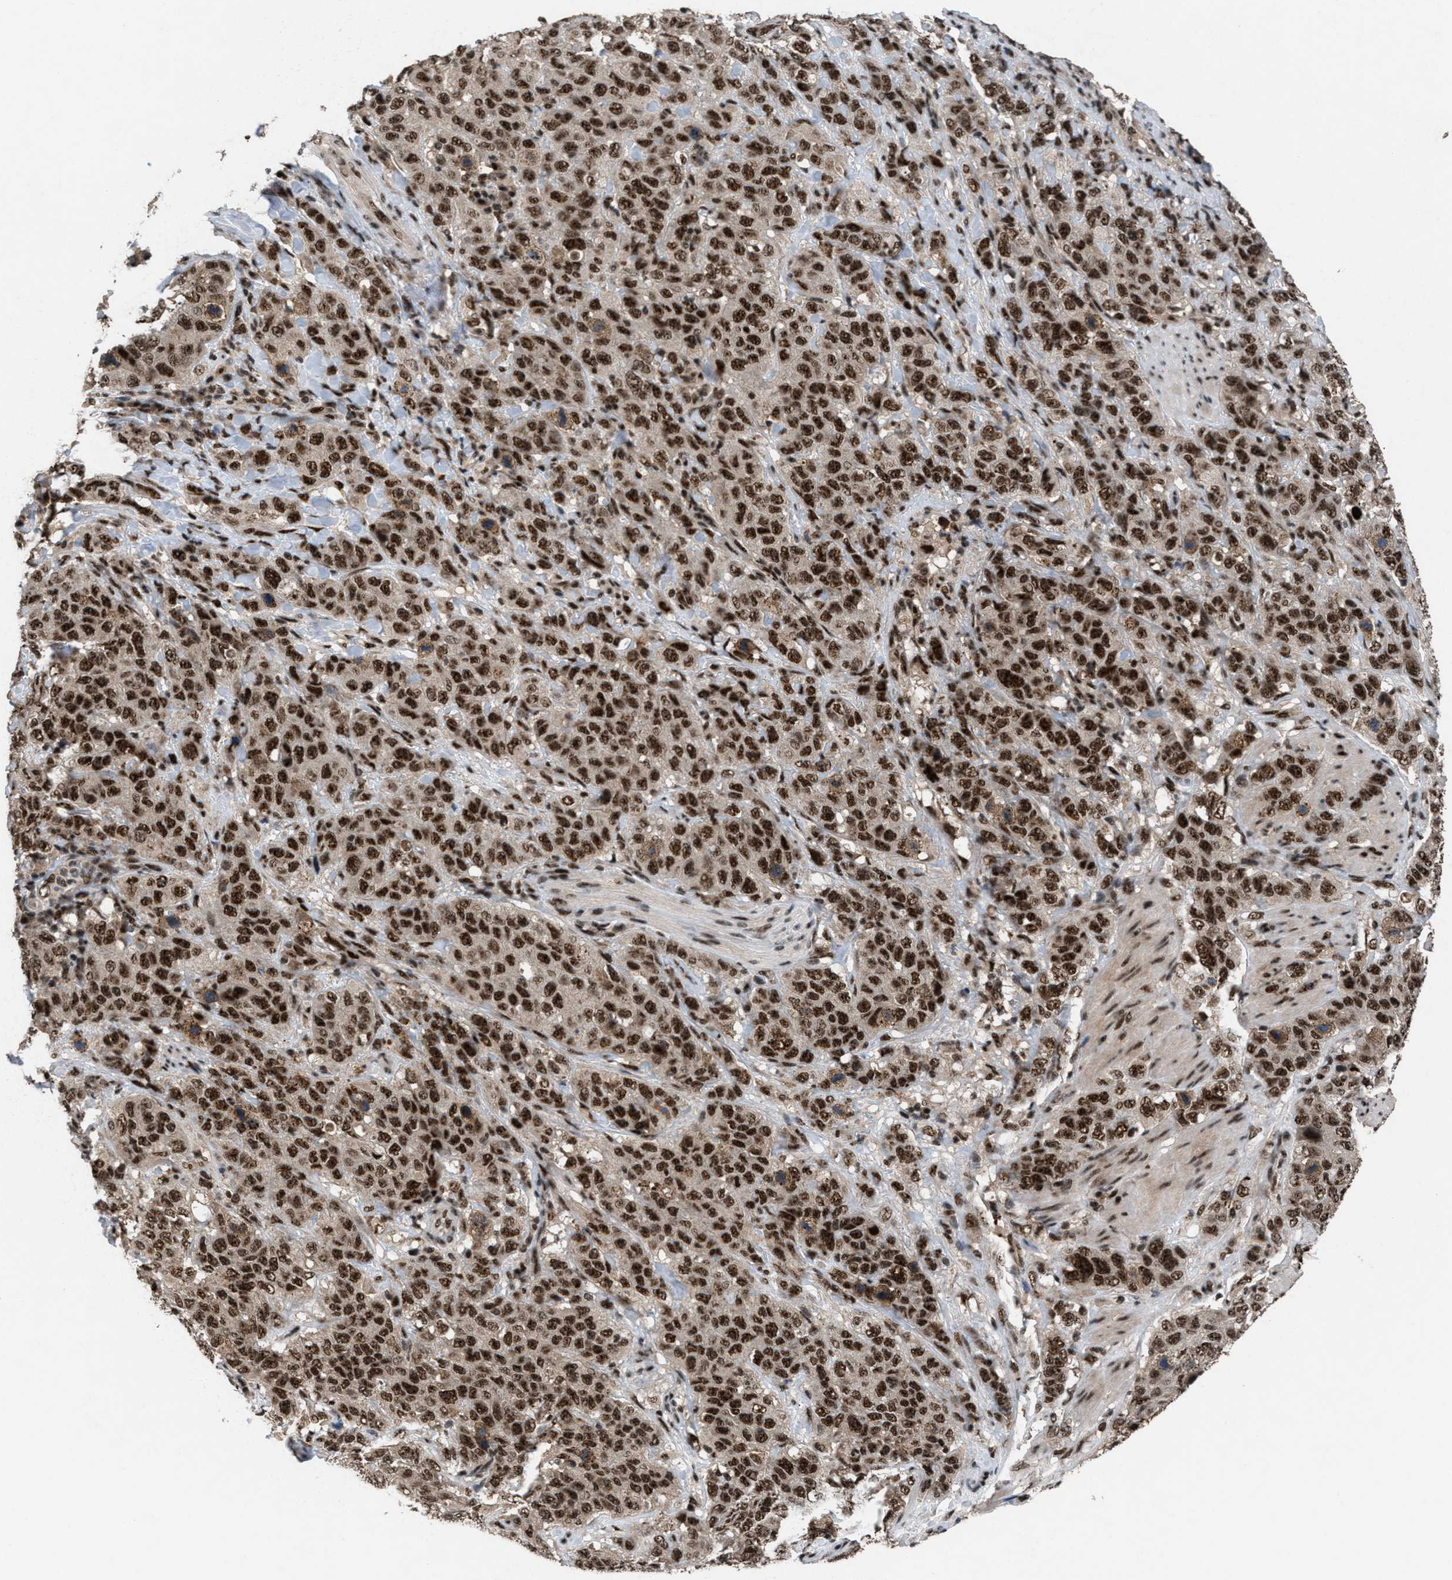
{"staining": {"intensity": "strong", "quantity": ">75%", "location": "nuclear"}, "tissue": "stomach cancer", "cell_type": "Tumor cells", "image_type": "cancer", "snomed": [{"axis": "morphology", "description": "Adenocarcinoma, NOS"}, {"axis": "topography", "description": "Stomach"}], "caption": "About >75% of tumor cells in human stomach cancer (adenocarcinoma) demonstrate strong nuclear protein staining as visualized by brown immunohistochemical staining.", "gene": "PRPF4", "patient": {"sex": "male", "age": 48}}